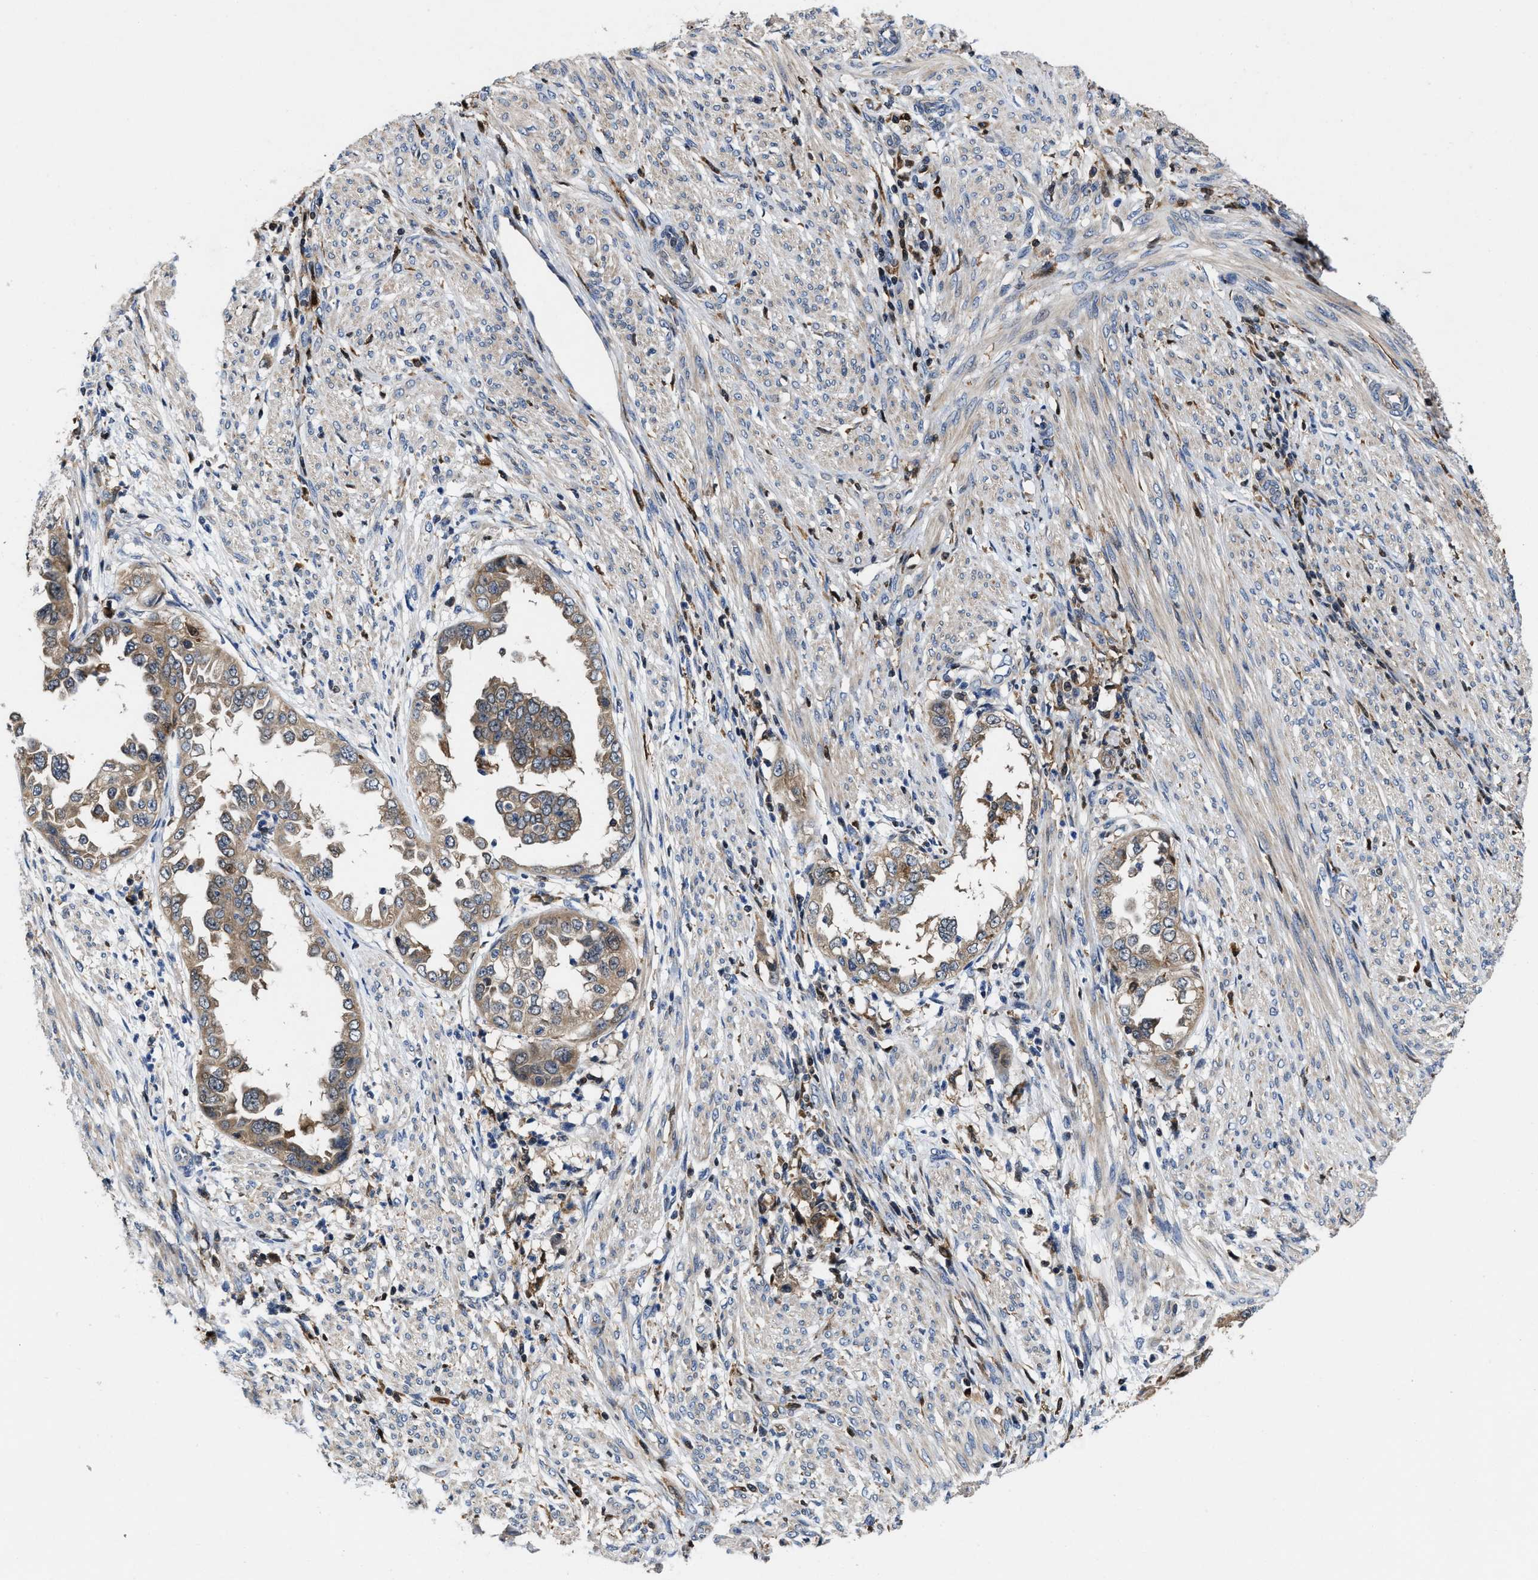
{"staining": {"intensity": "moderate", "quantity": ">75%", "location": "cytoplasmic/membranous"}, "tissue": "endometrial cancer", "cell_type": "Tumor cells", "image_type": "cancer", "snomed": [{"axis": "morphology", "description": "Adenocarcinoma, NOS"}, {"axis": "topography", "description": "Endometrium"}], "caption": "This is an image of immunohistochemistry (IHC) staining of endometrial adenocarcinoma, which shows moderate staining in the cytoplasmic/membranous of tumor cells.", "gene": "RGS10", "patient": {"sex": "female", "age": 85}}